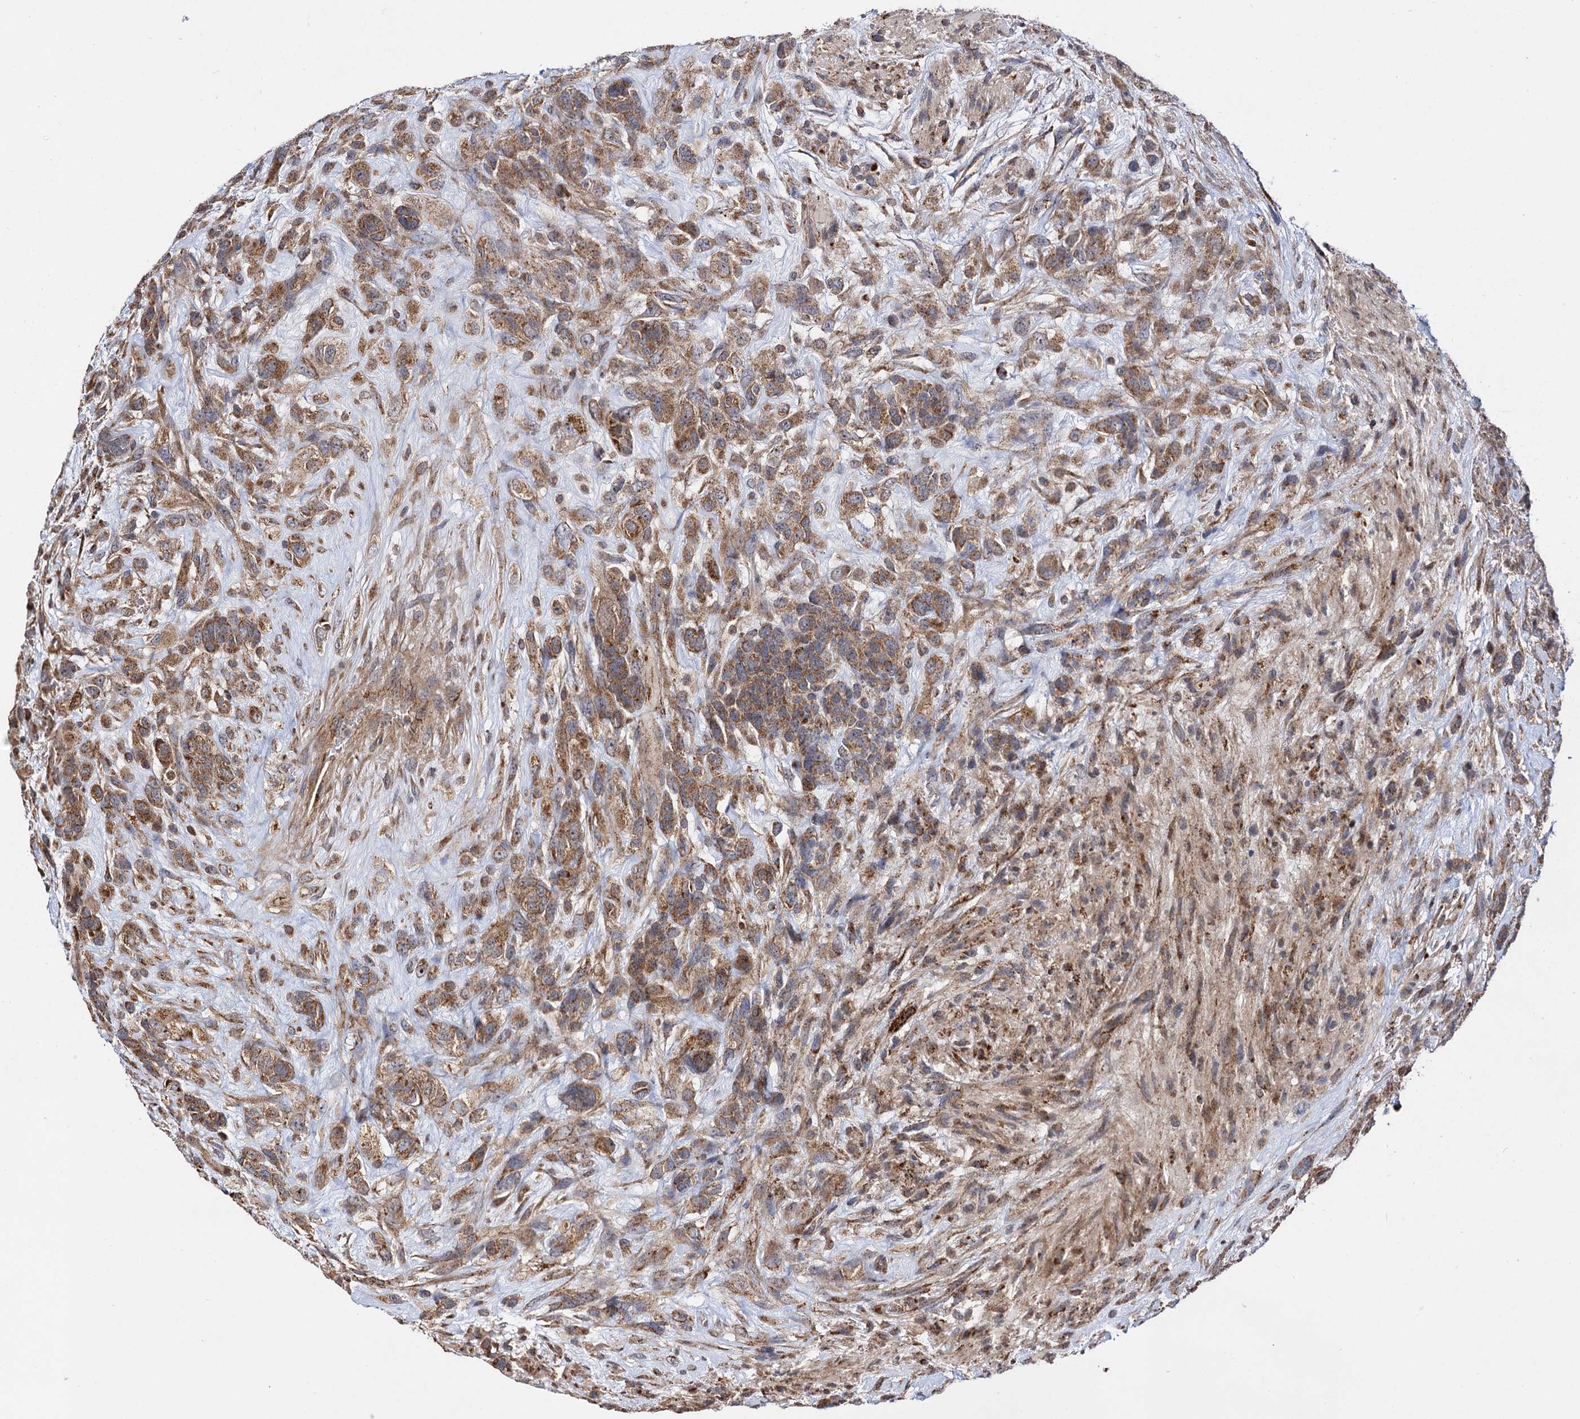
{"staining": {"intensity": "moderate", "quantity": ">75%", "location": "cytoplasmic/membranous"}, "tissue": "glioma", "cell_type": "Tumor cells", "image_type": "cancer", "snomed": [{"axis": "morphology", "description": "Glioma, malignant, High grade"}, {"axis": "topography", "description": "Brain"}], "caption": "IHC image of glioma stained for a protein (brown), which exhibits medium levels of moderate cytoplasmic/membranous expression in approximately >75% of tumor cells.", "gene": "CEP76", "patient": {"sex": "male", "age": 61}}